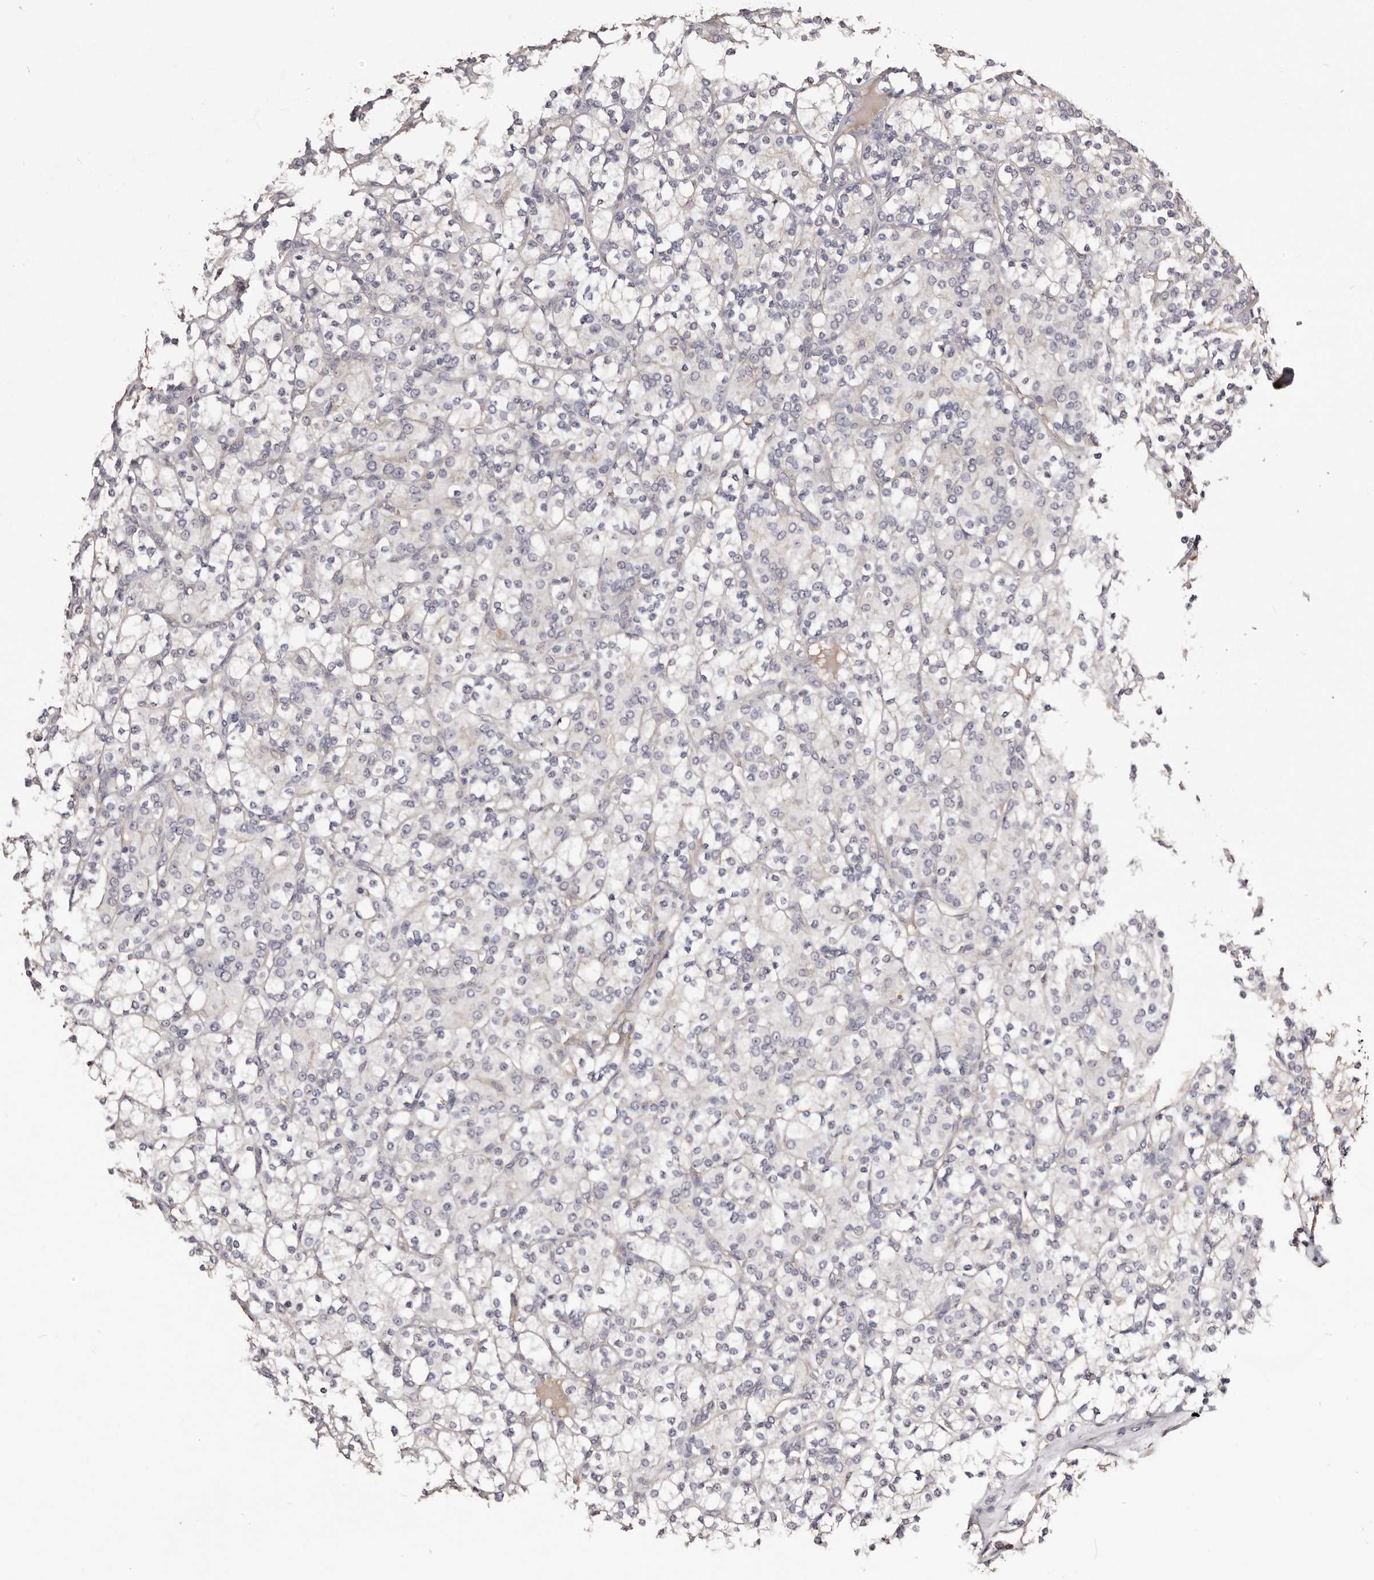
{"staining": {"intensity": "negative", "quantity": "none", "location": "none"}, "tissue": "renal cancer", "cell_type": "Tumor cells", "image_type": "cancer", "snomed": [{"axis": "morphology", "description": "Adenocarcinoma, NOS"}, {"axis": "topography", "description": "Kidney"}], "caption": "Immunohistochemical staining of human adenocarcinoma (renal) reveals no significant expression in tumor cells. (IHC, brightfield microscopy, high magnification).", "gene": "LTV1", "patient": {"sex": "male", "age": 77}}